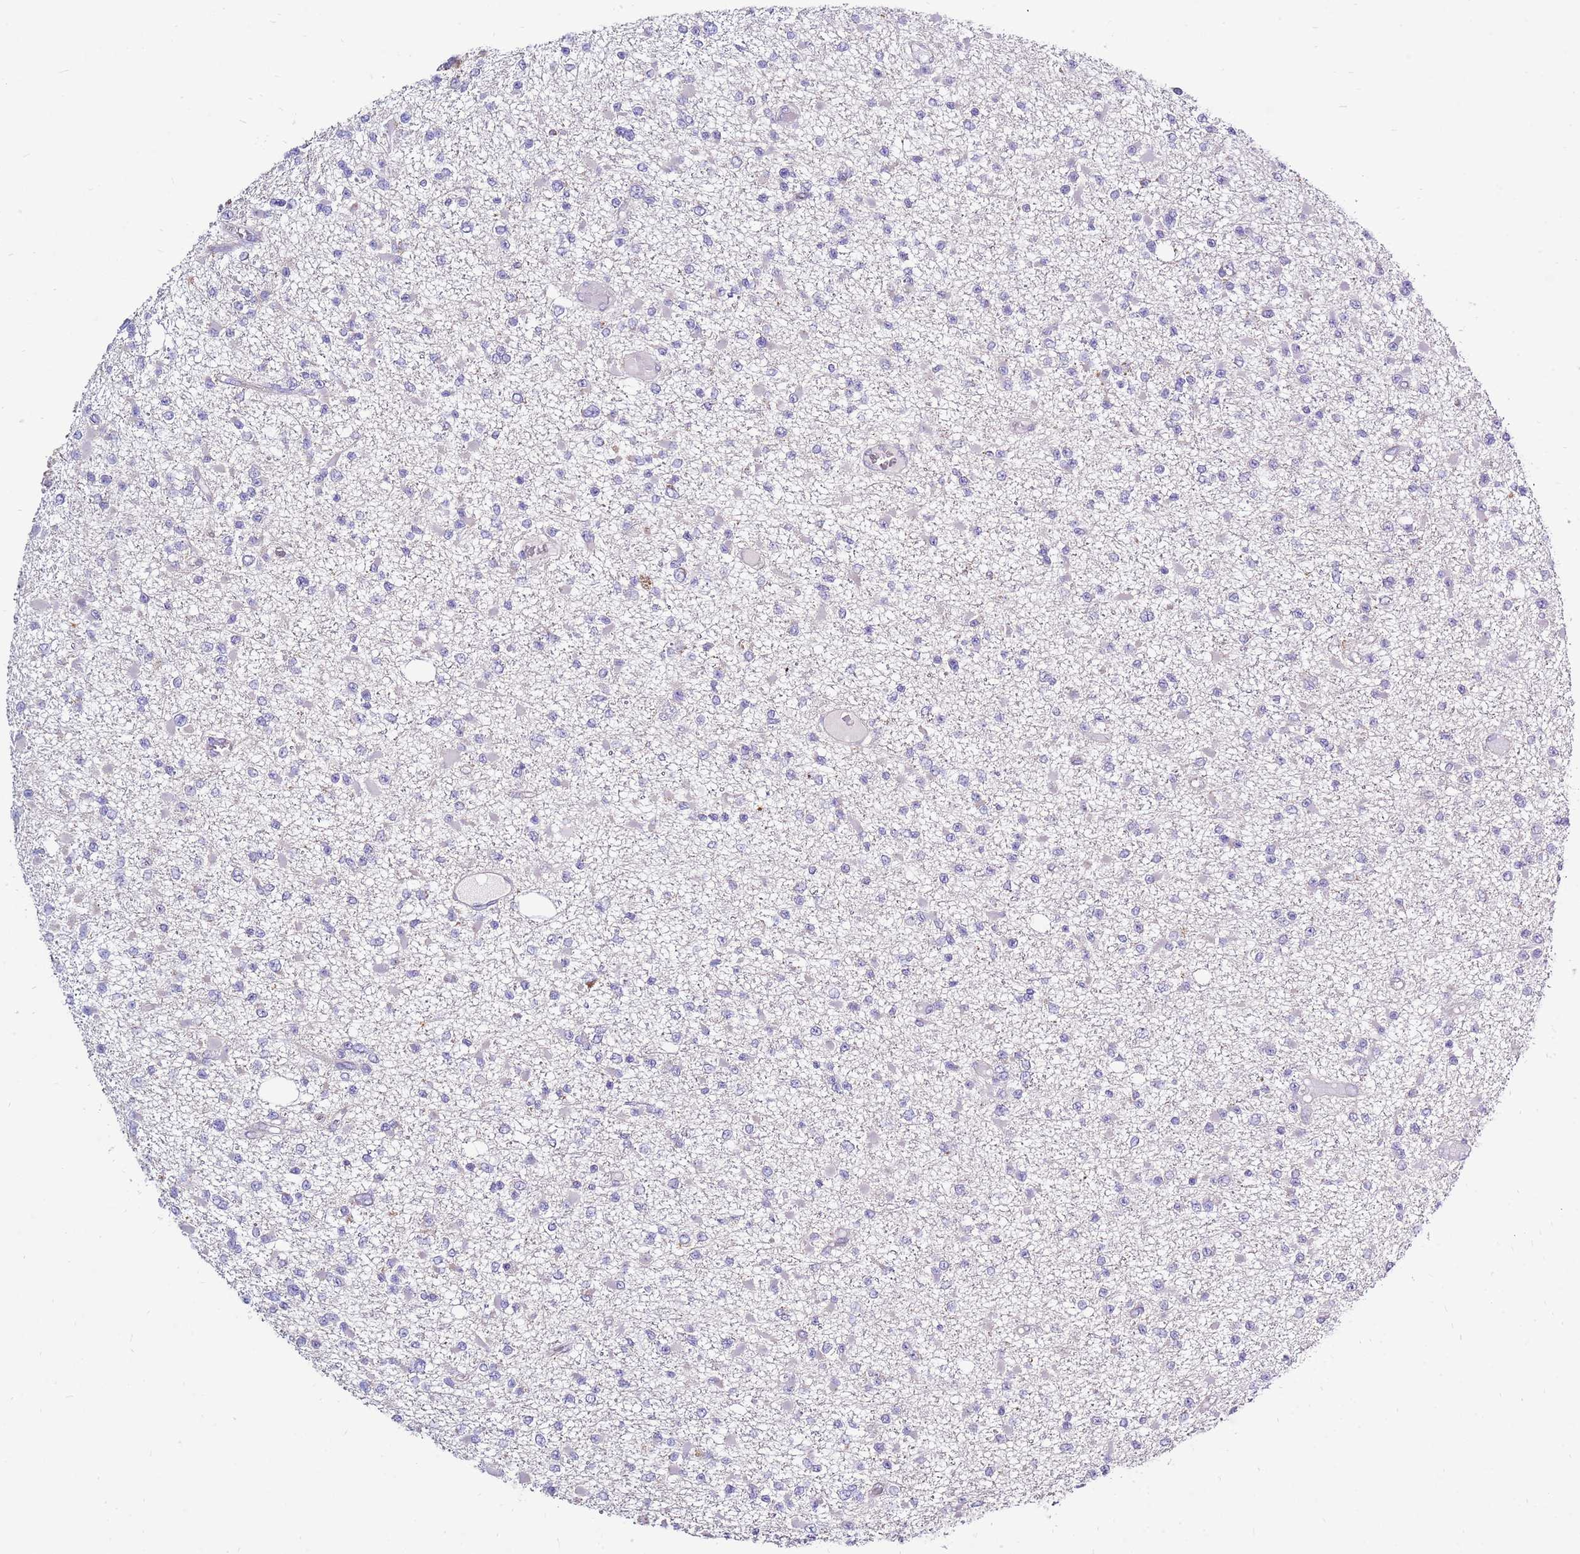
{"staining": {"intensity": "negative", "quantity": "none", "location": "none"}, "tissue": "glioma", "cell_type": "Tumor cells", "image_type": "cancer", "snomed": [{"axis": "morphology", "description": "Glioma, malignant, Low grade"}, {"axis": "topography", "description": "Brain"}], "caption": "A histopathology image of malignant glioma (low-grade) stained for a protein demonstrates no brown staining in tumor cells.", "gene": "IGF1R", "patient": {"sex": "female", "age": 22}}